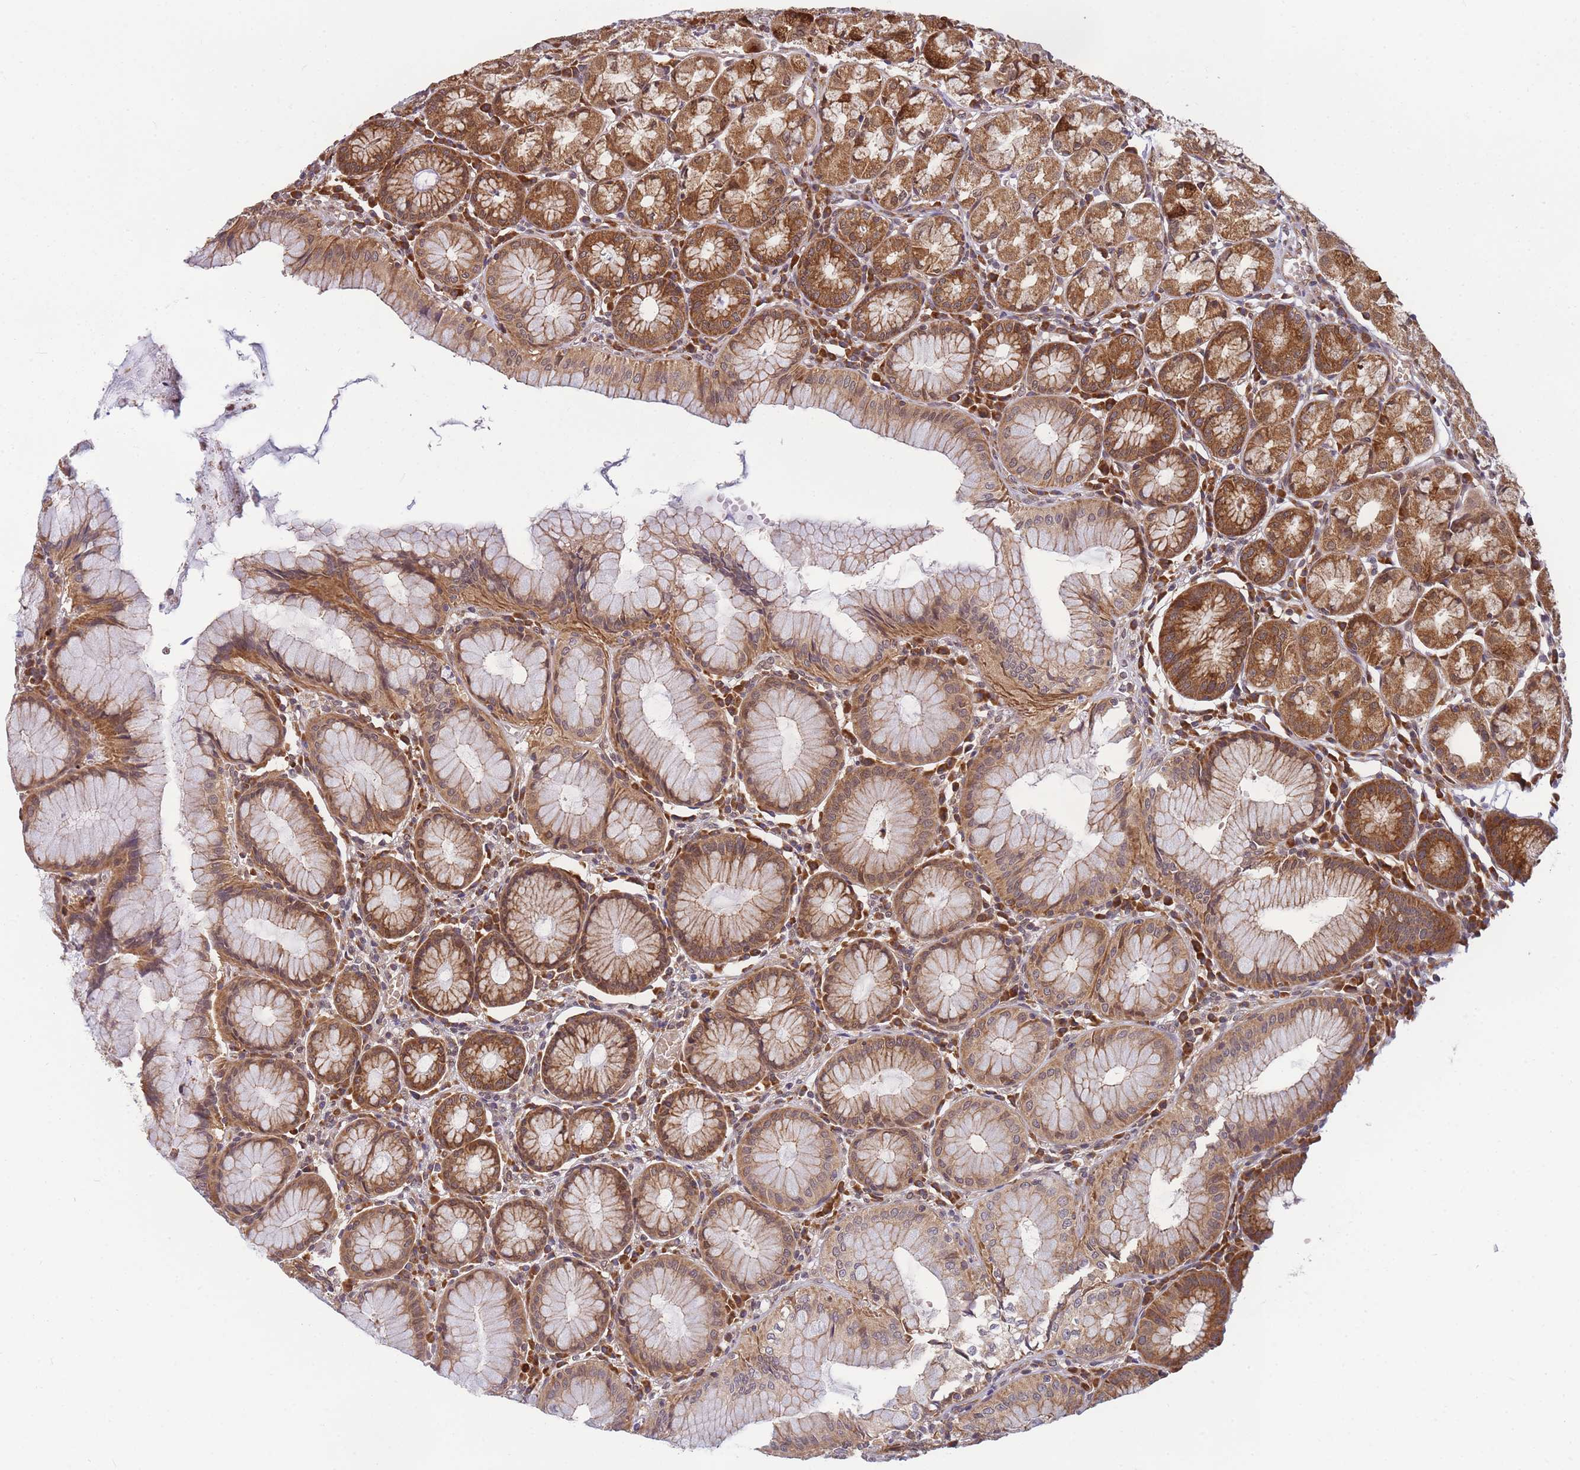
{"staining": {"intensity": "strong", "quantity": ">75%", "location": "cytoplasmic/membranous,nuclear"}, "tissue": "stomach", "cell_type": "Glandular cells", "image_type": "normal", "snomed": [{"axis": "morphology", "description": "Normal tissue, NOS"}, {"axis": "topography", "description": "Stomach"}], "caption": "IHC histopathology image of normal stomach: human stomach stained using immunohistochemistry demonstrates high levels of strong protein expression localized specifically in the cytoplasmic/membranous,nuclear of glandular cells, appearing as a cytoplasmic/membranous,nuclear brown color.", "gene": "ENSG00000276345", "patient": {"sex": "male", "age": 55}}